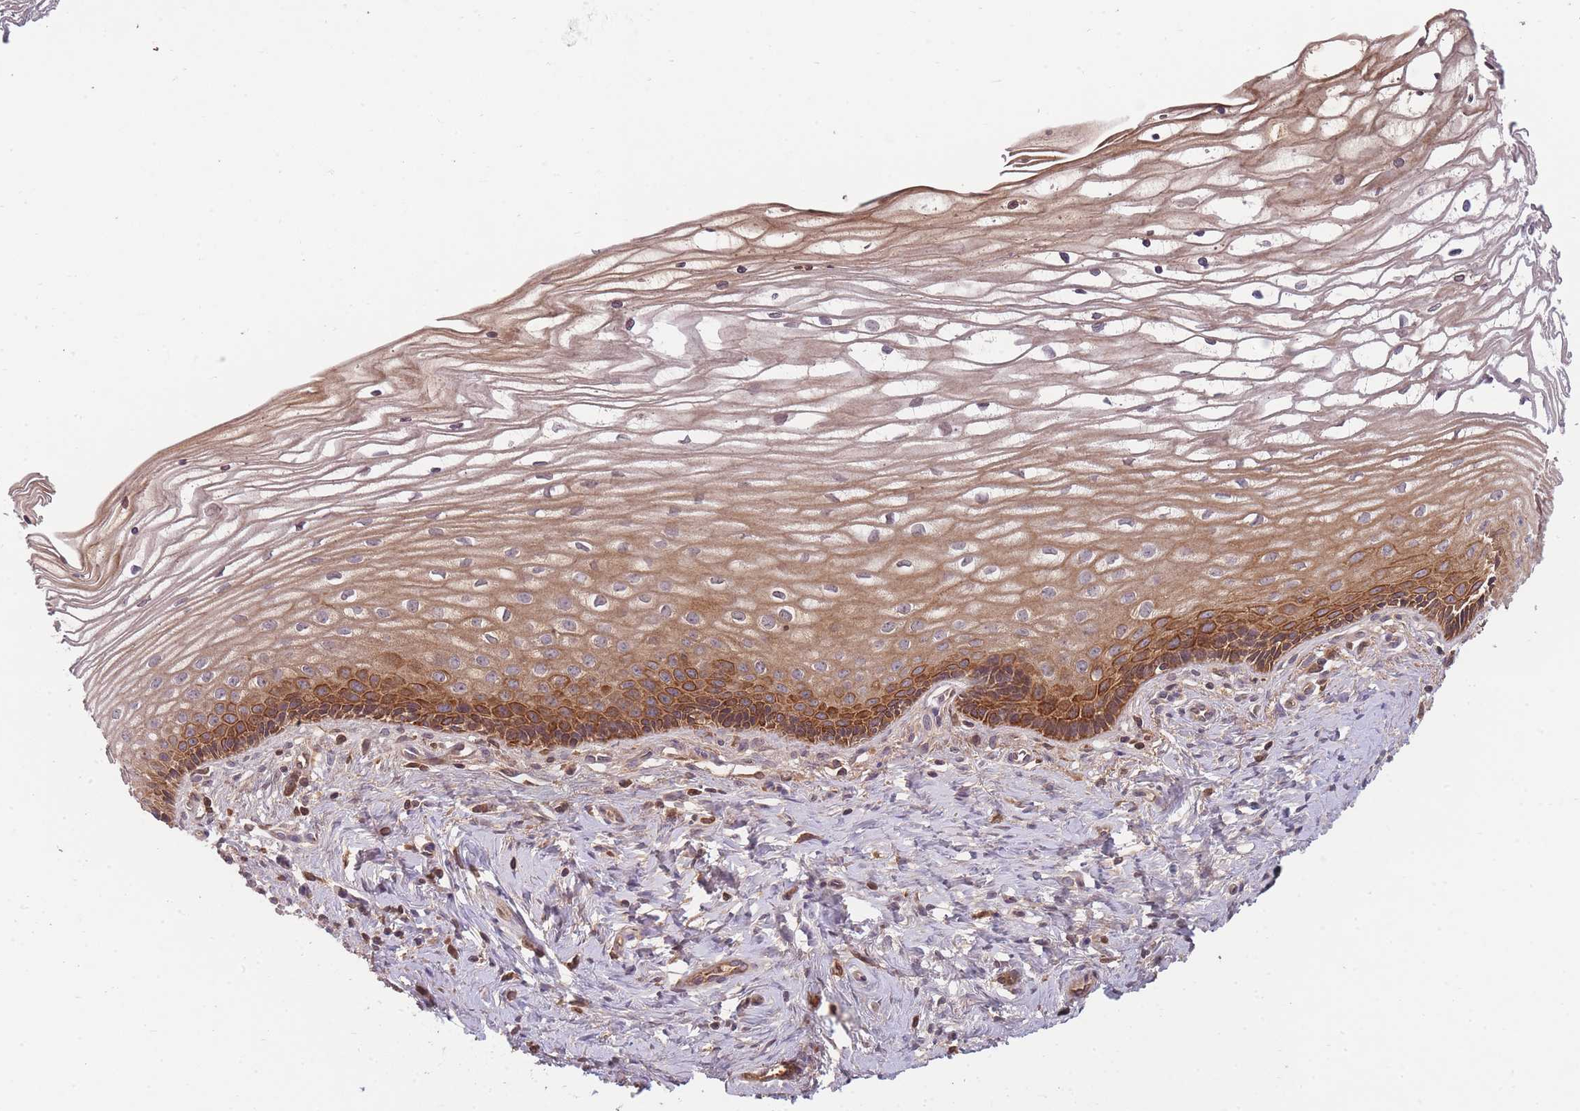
{"staining": {"intensity": "strong", "quantity": "25%-75%", "location": "cytoplasmic/membranous"}, "tissue": "cervix", "cell_type": "Glandular cells", "image_type": "normal", "snomed": [{"axis": "morphology", "description": "Normal tissue, NOS"}, {"axis": "topography", "description": "Cervix"}], "caption": "The photomicrograph reveals immunohistochemical staining of normal cervix. There is strong cytoplasmic/membranous expression is appreciated in about 25%-75% of glandular cells.", "gene": "RALGDS", "patient": {"sex": "female", "age": 47}}